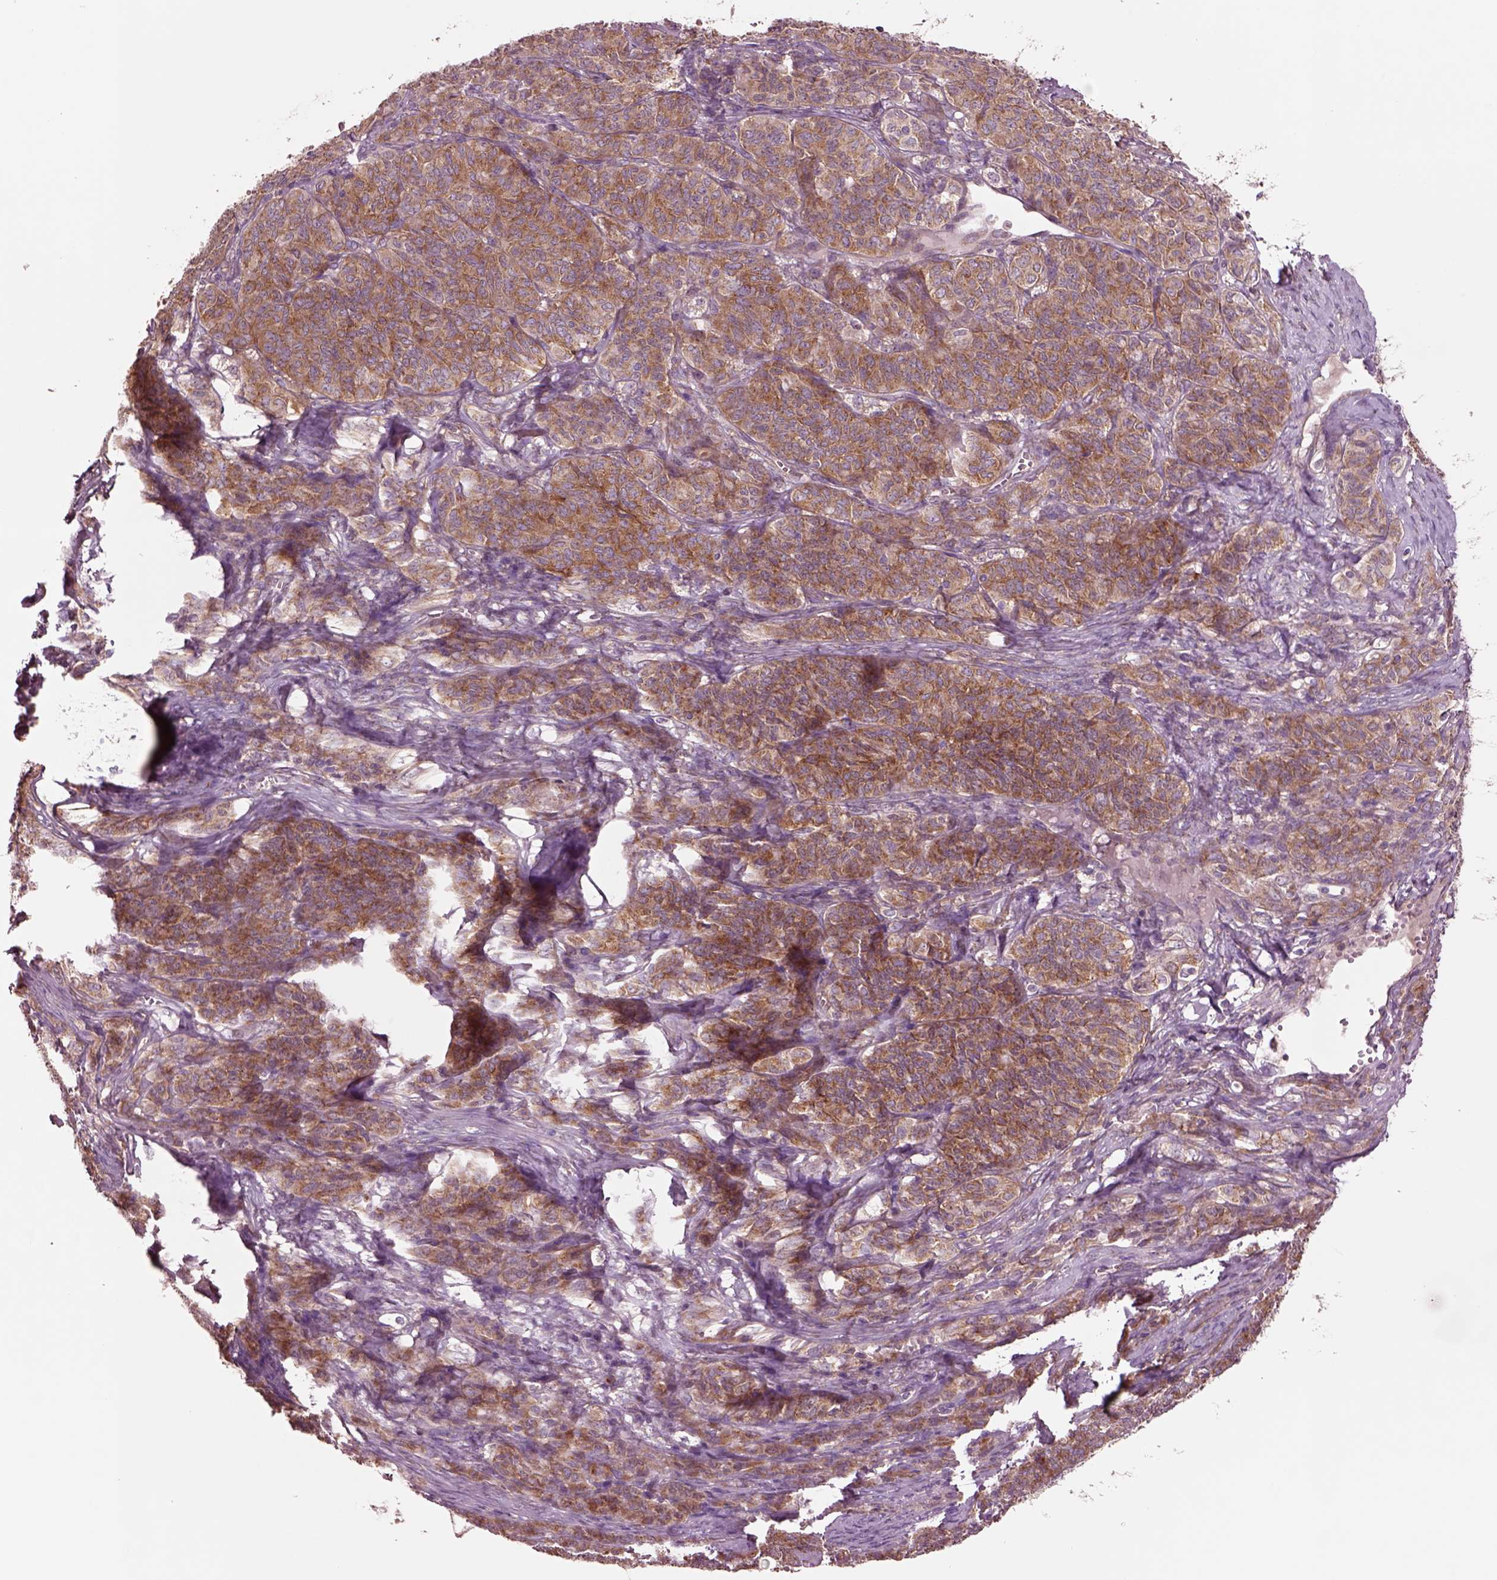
{"staining": {"intensity": "moderate", "quantity": ">75%", "location": "cytoplasmic/membranous"}, "tissue": "ovarian cancer", "cell_type": "Tumor cells", "image_type": "cancer", "snomed": [{"axis": "morphology", "description": "Carcinoma, endometroid"}, {"axis": "topography", "description": "Ovary"}], "caption": "Ovarian cancer (endometroid carcinoma) stained with immunohistochemistry (IHC) displays moderate cytoplasmic/membranous expression in about >75% of tumor cells.", "gene": "SEC23A", "patient": {"sex": "female", "age": 80}}